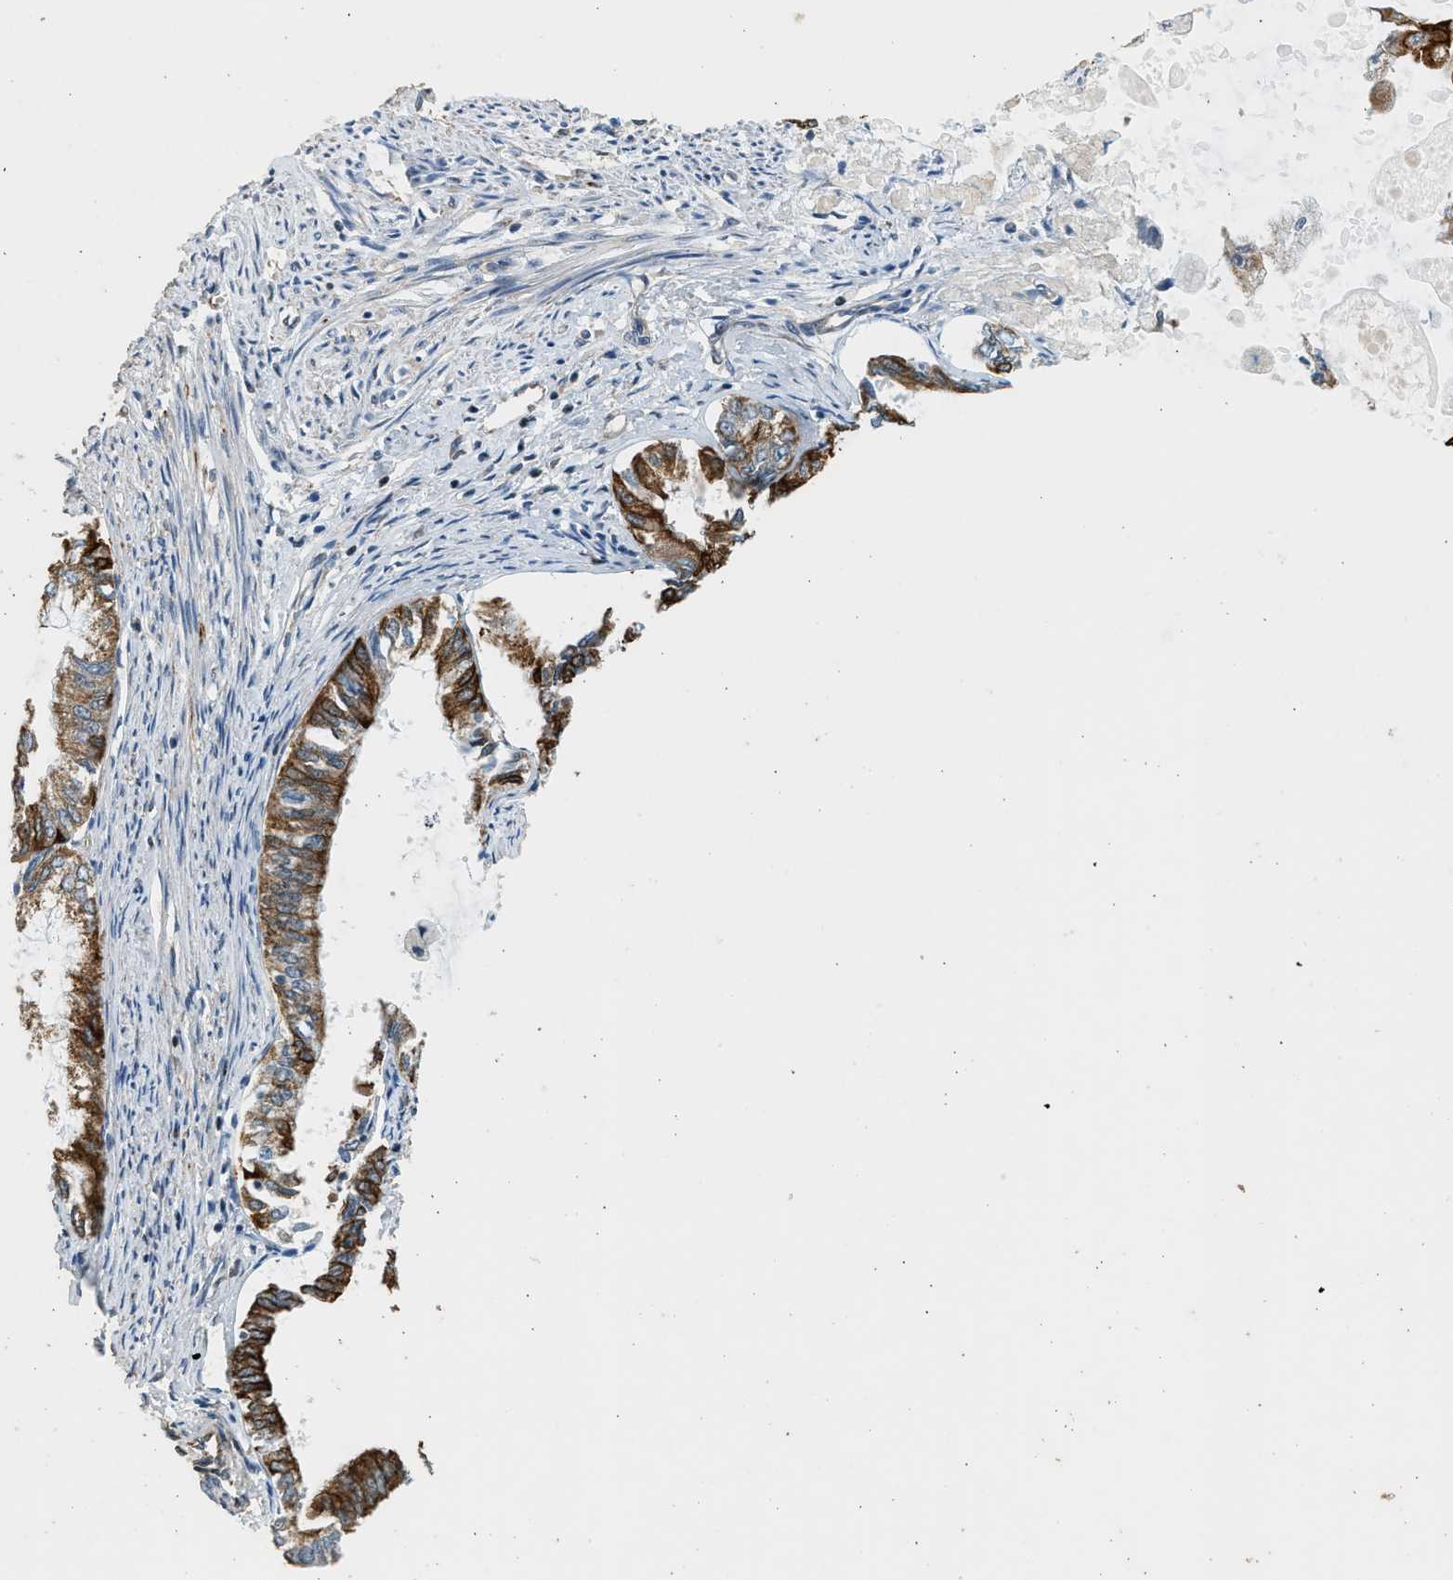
{"staining": {"intensity": "strong", "quantity": ">75%", "location": "cytoplasmic/membranous"}, "tissue": "endometrial cancer", "cell_type": "Tumor cells", "image_type": "cancer", "snomed": [{"axis": "morphology", "description": "Adenocarcinoma, NOS"}, {"axis": "topography", "description": "Endometrium"}], "caption": "Immunohistochemistry of endometrial adenocarcinoma displays high levels of strong cytoplasmic/membranous staining in about >75% of tumor cells.", "gene": "PCLO", "patient": {"sex": "female", "age": 86}}